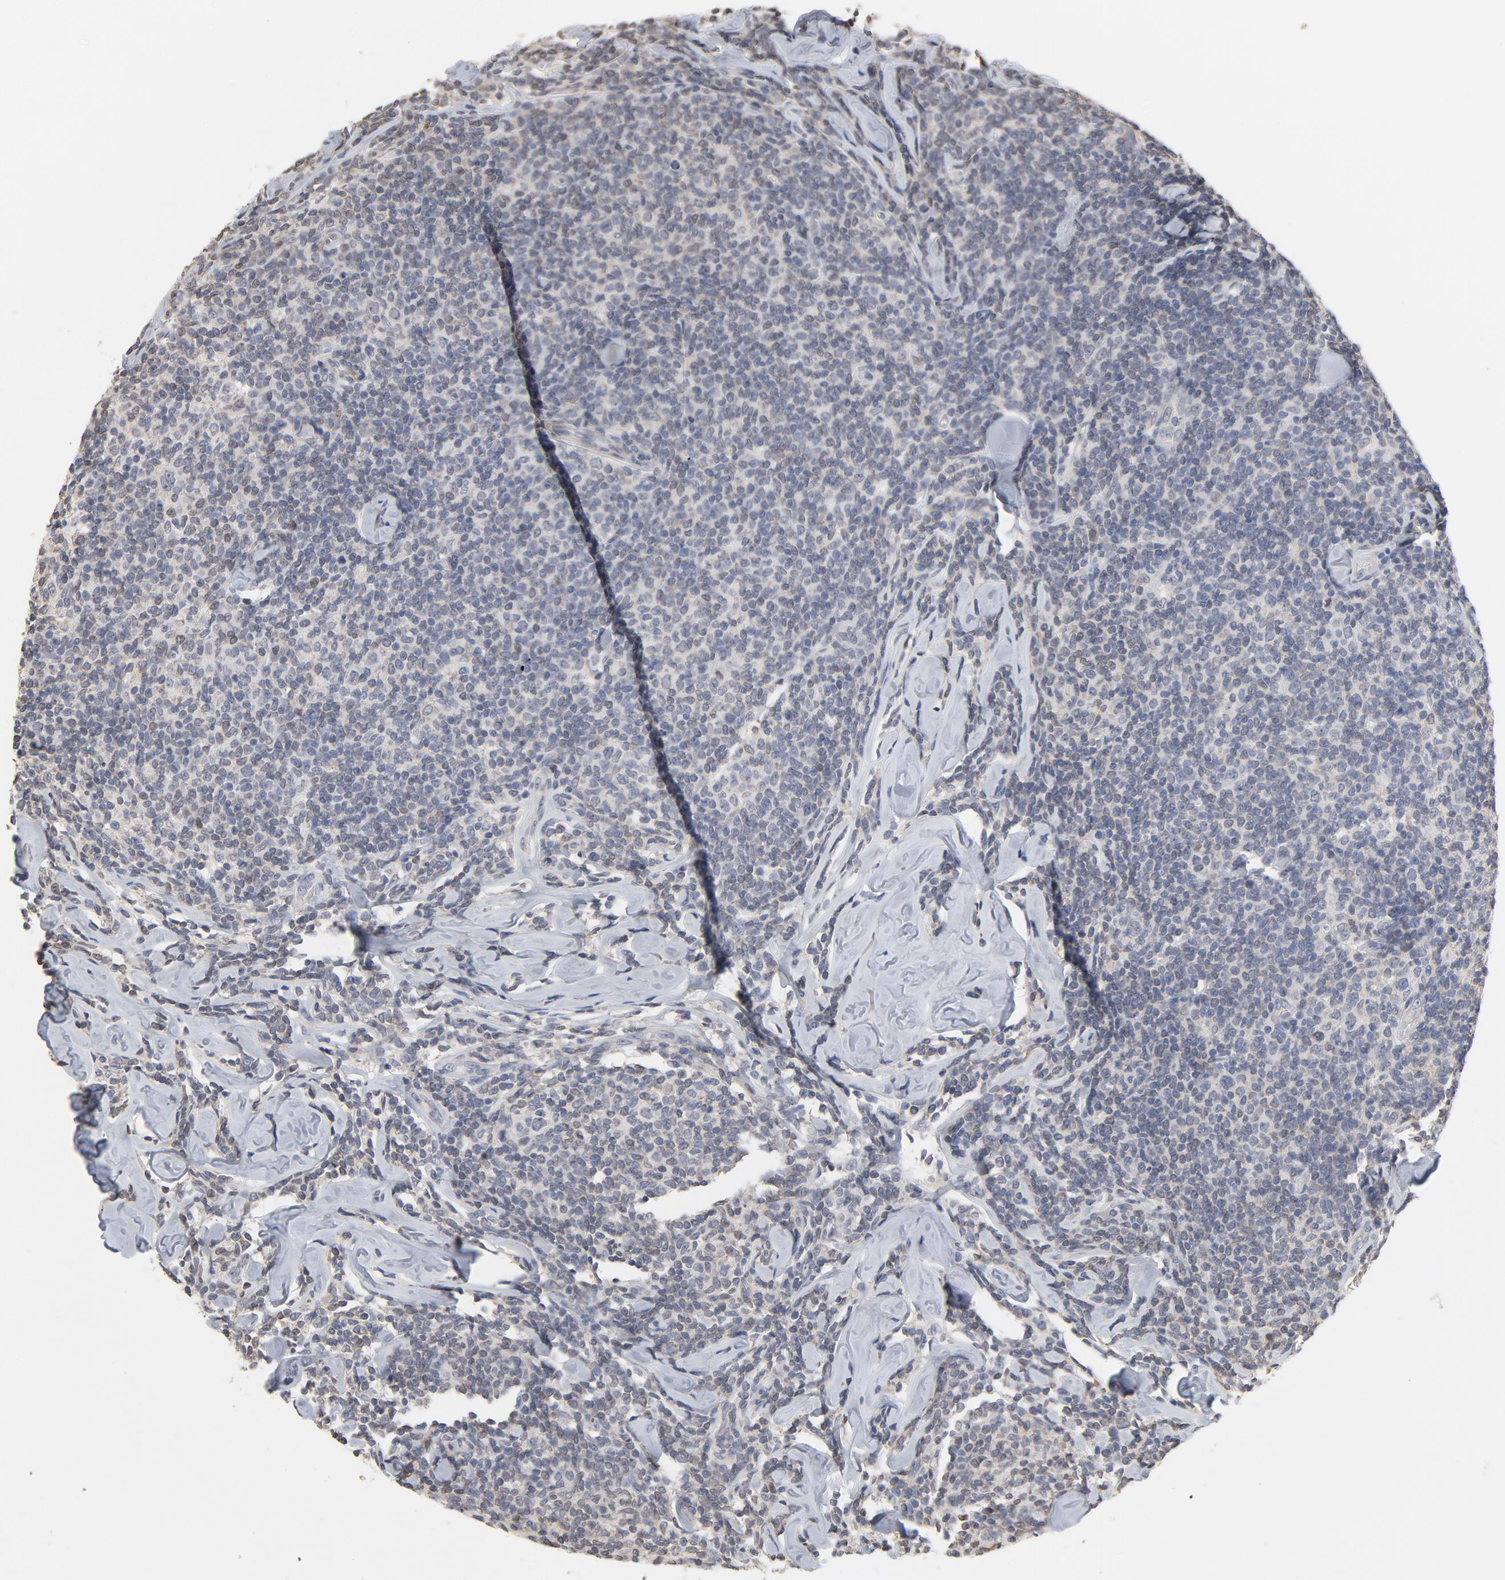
{"staining": {"intensity": "negative", "quantity": "none", "location": "none"}, "tissue": "lymphoma", "cell_type": "Tumor cells", "image_type": "cancer", "snomed": [{"axis": "morphology", "description": "Malignant lymphoma, non-Hodgkin's type, Low grade"}, {"axis": "topography", "description": "Lymph node"}], "caption": "DAB immunohistochemical staining of human lymphoma demonstrates no significant staining in tumor cells.", "gene": "PPP1R1B", "patient": {"sex": "female", "age": 56}}